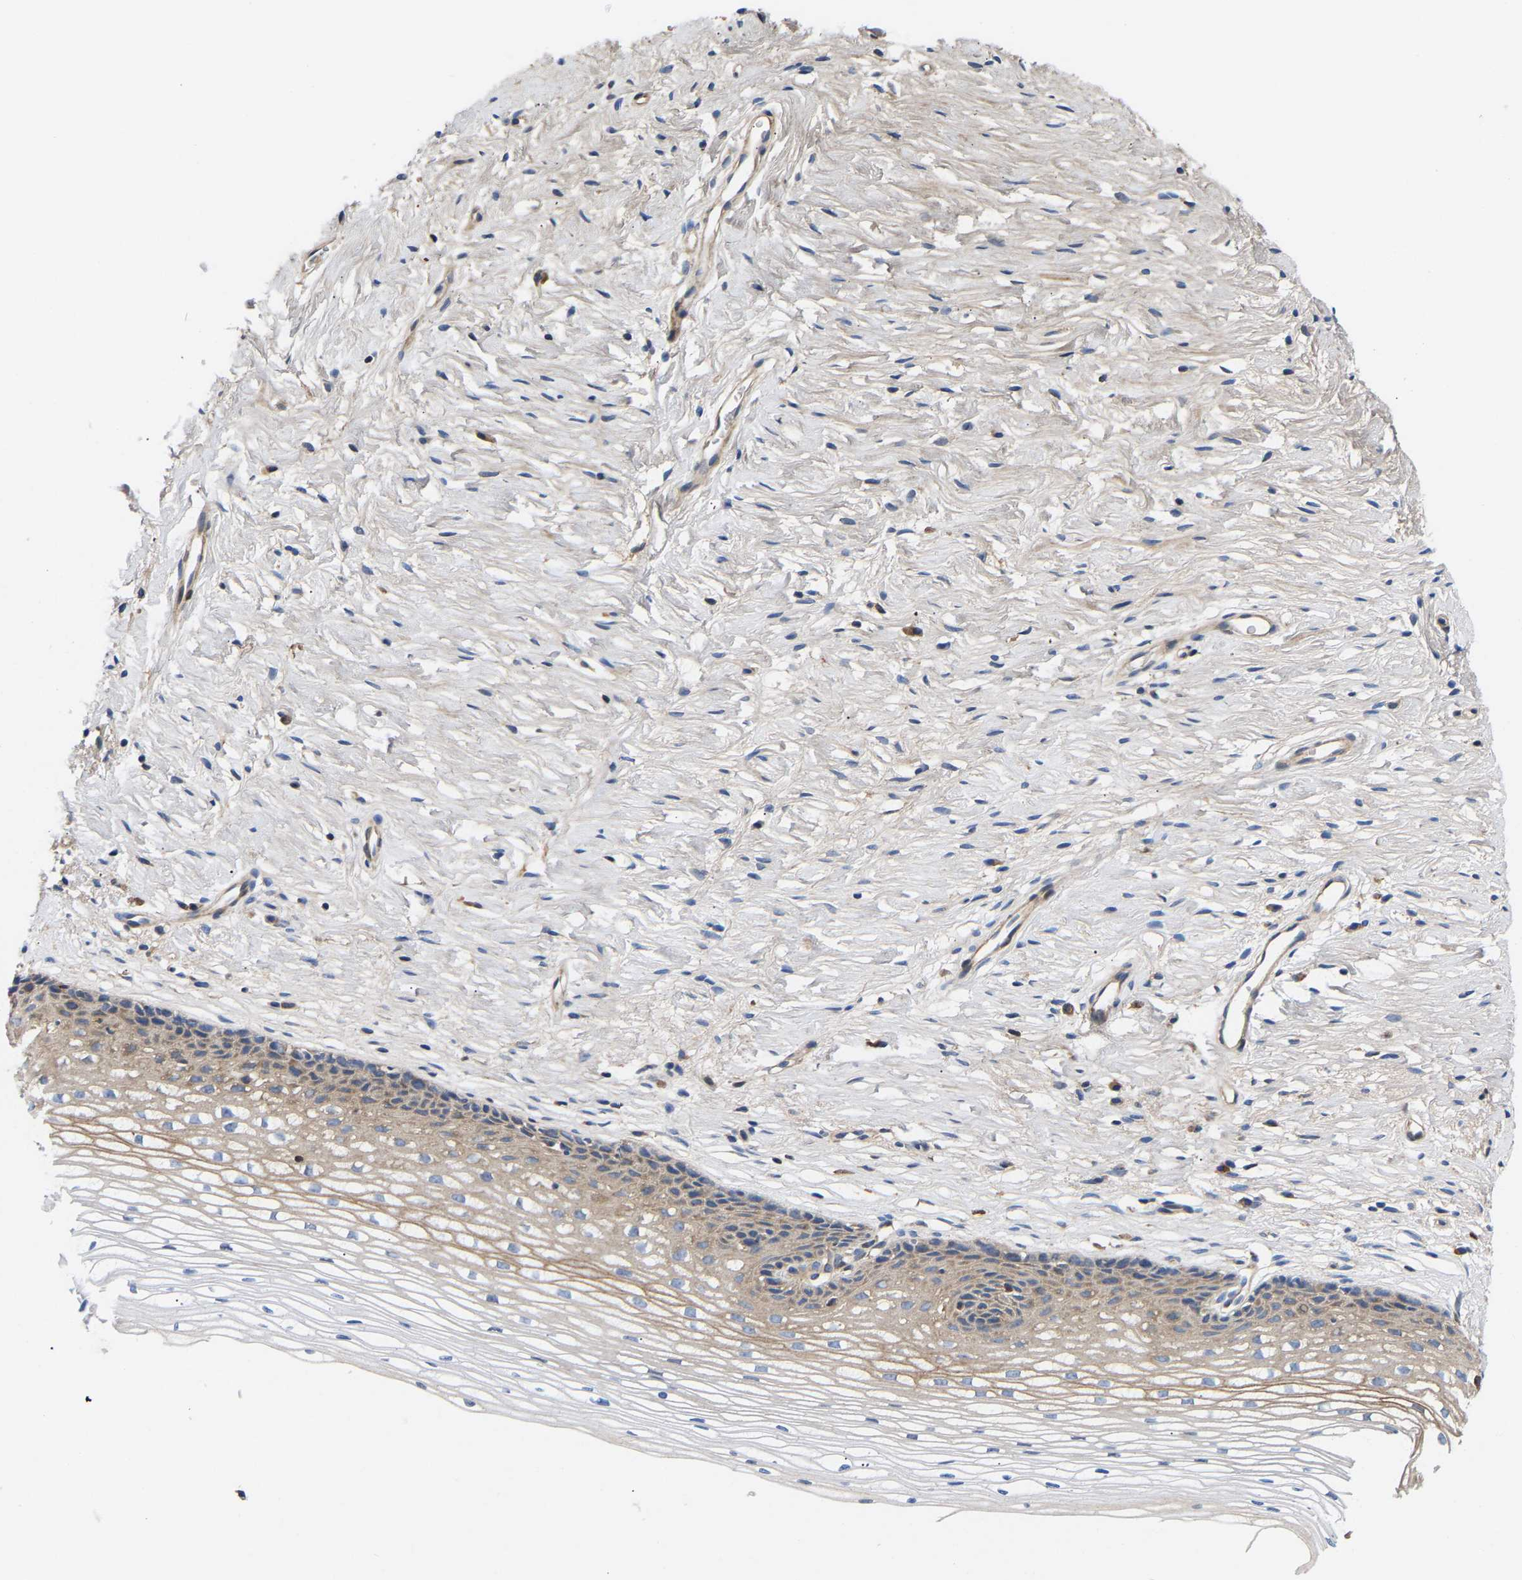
{"staining": {"intensity": "moderate", "quantity": "<25%", "location": "cytoplasmic/membranous"}, "tissue": "cervix", "cell_type": "Squamous epithelial cells", "image_type": "normal", "snomed": [{"axis": "morphology", "description": "Normal tissue, NOS"}, {"axis": "topography", "description": "Cervix"}], "caption": "Immunohistochemistry (IHC) of normal cervix displays low levels of moderate cytoplasmic/membranous staining in approximately <25% of squamous epithelial cells.", "gene": "AIMP2", "patient": {"sex": "female", "age": 77}}